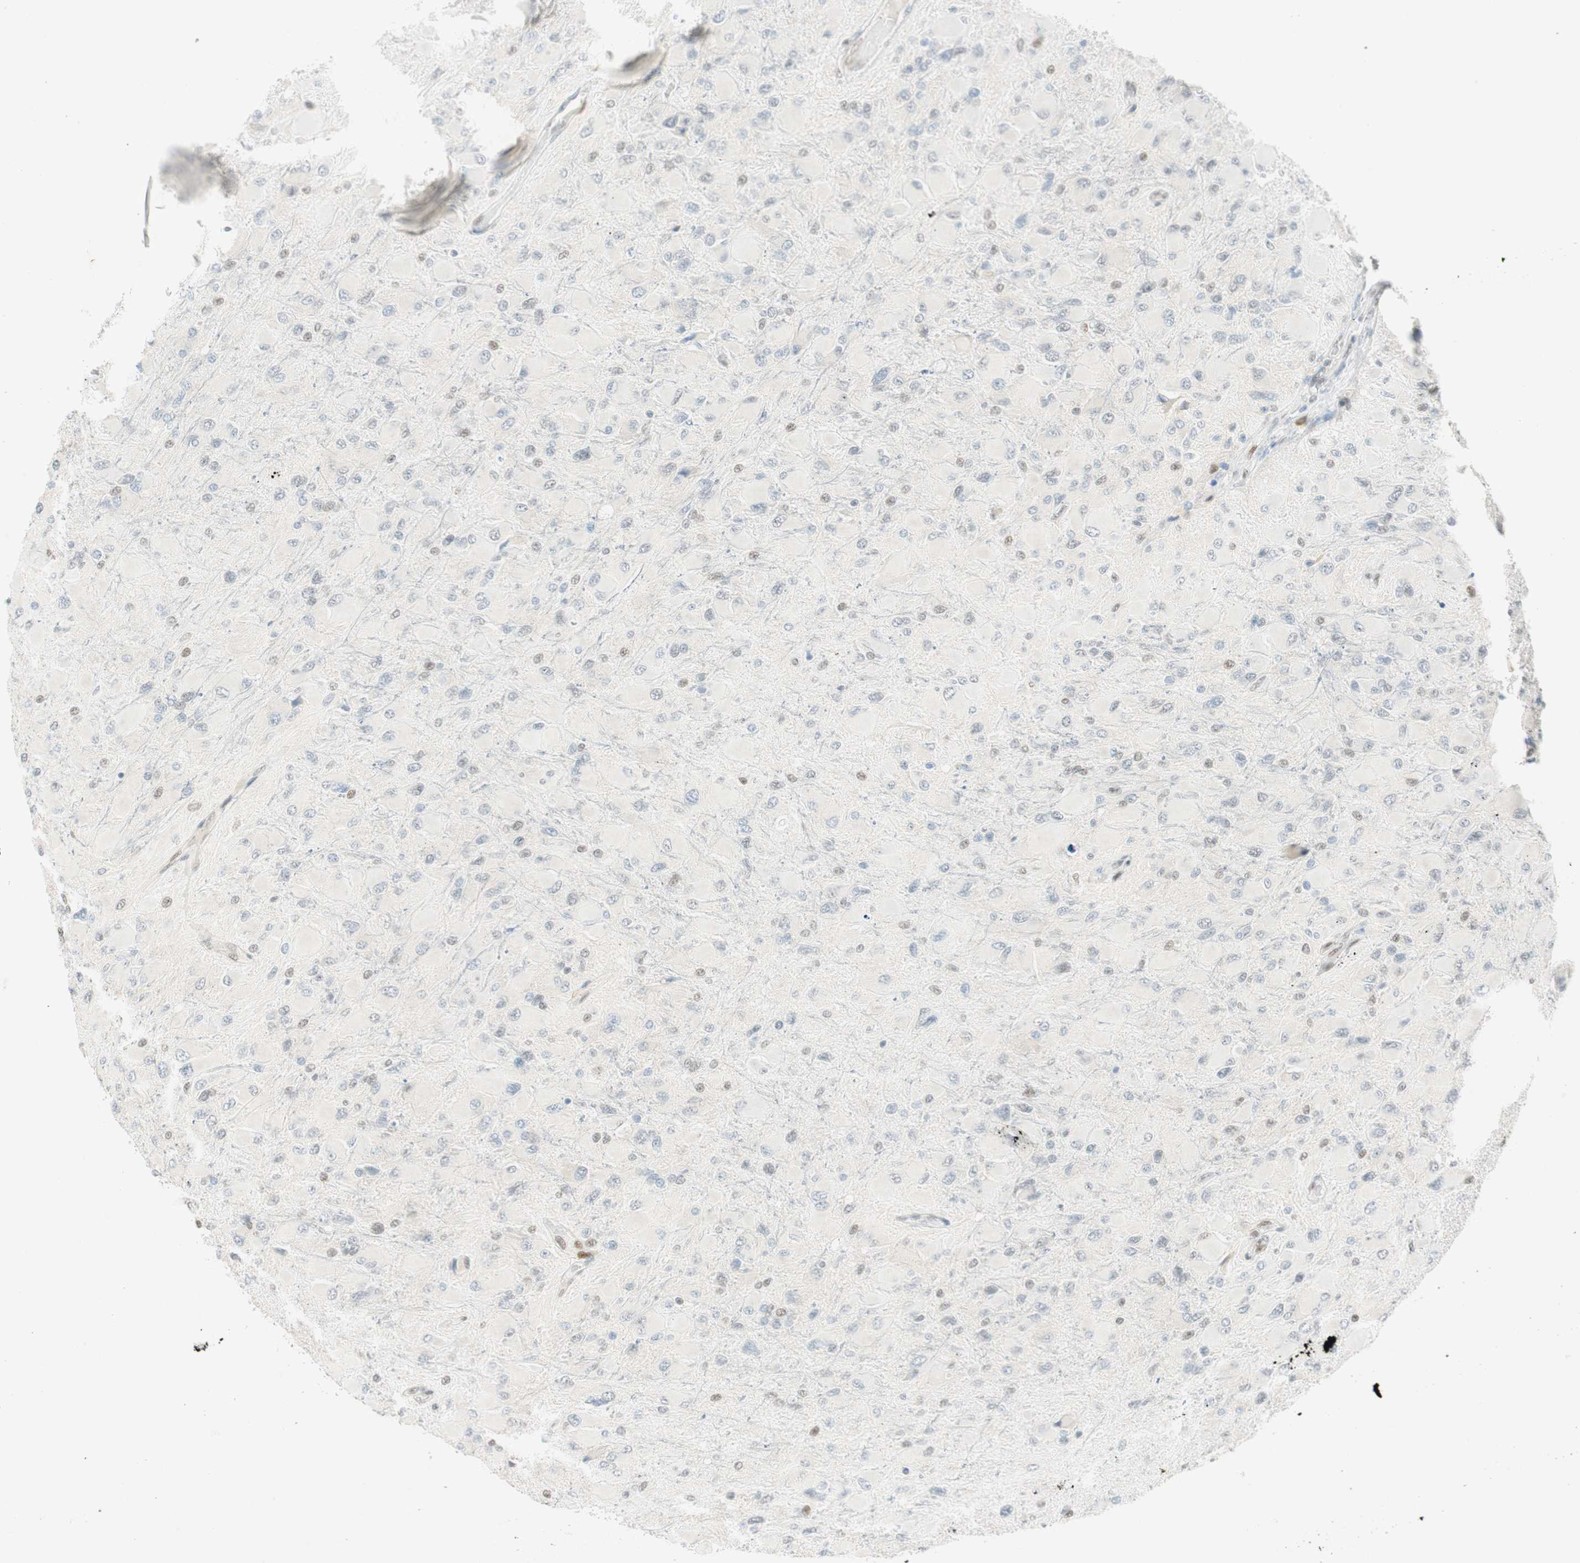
{"staining": {"intensity": "negative", "quantity": "none", "location": "none"}, "tissue": "glioma", "cell_type": "Tumor cells", "image_type": "cancer", "snomed": [{"axis": "morphology", "description": "Glioma, malignant, High grade"}, {"axis": "topography", "description": "Cerebral cortex"}], "caption": "Glioma stained for a protein using IHC demonstrates no staining tumor cells.", "gene": "MSX2", "patient": {"sex": "female", "age": 36}}